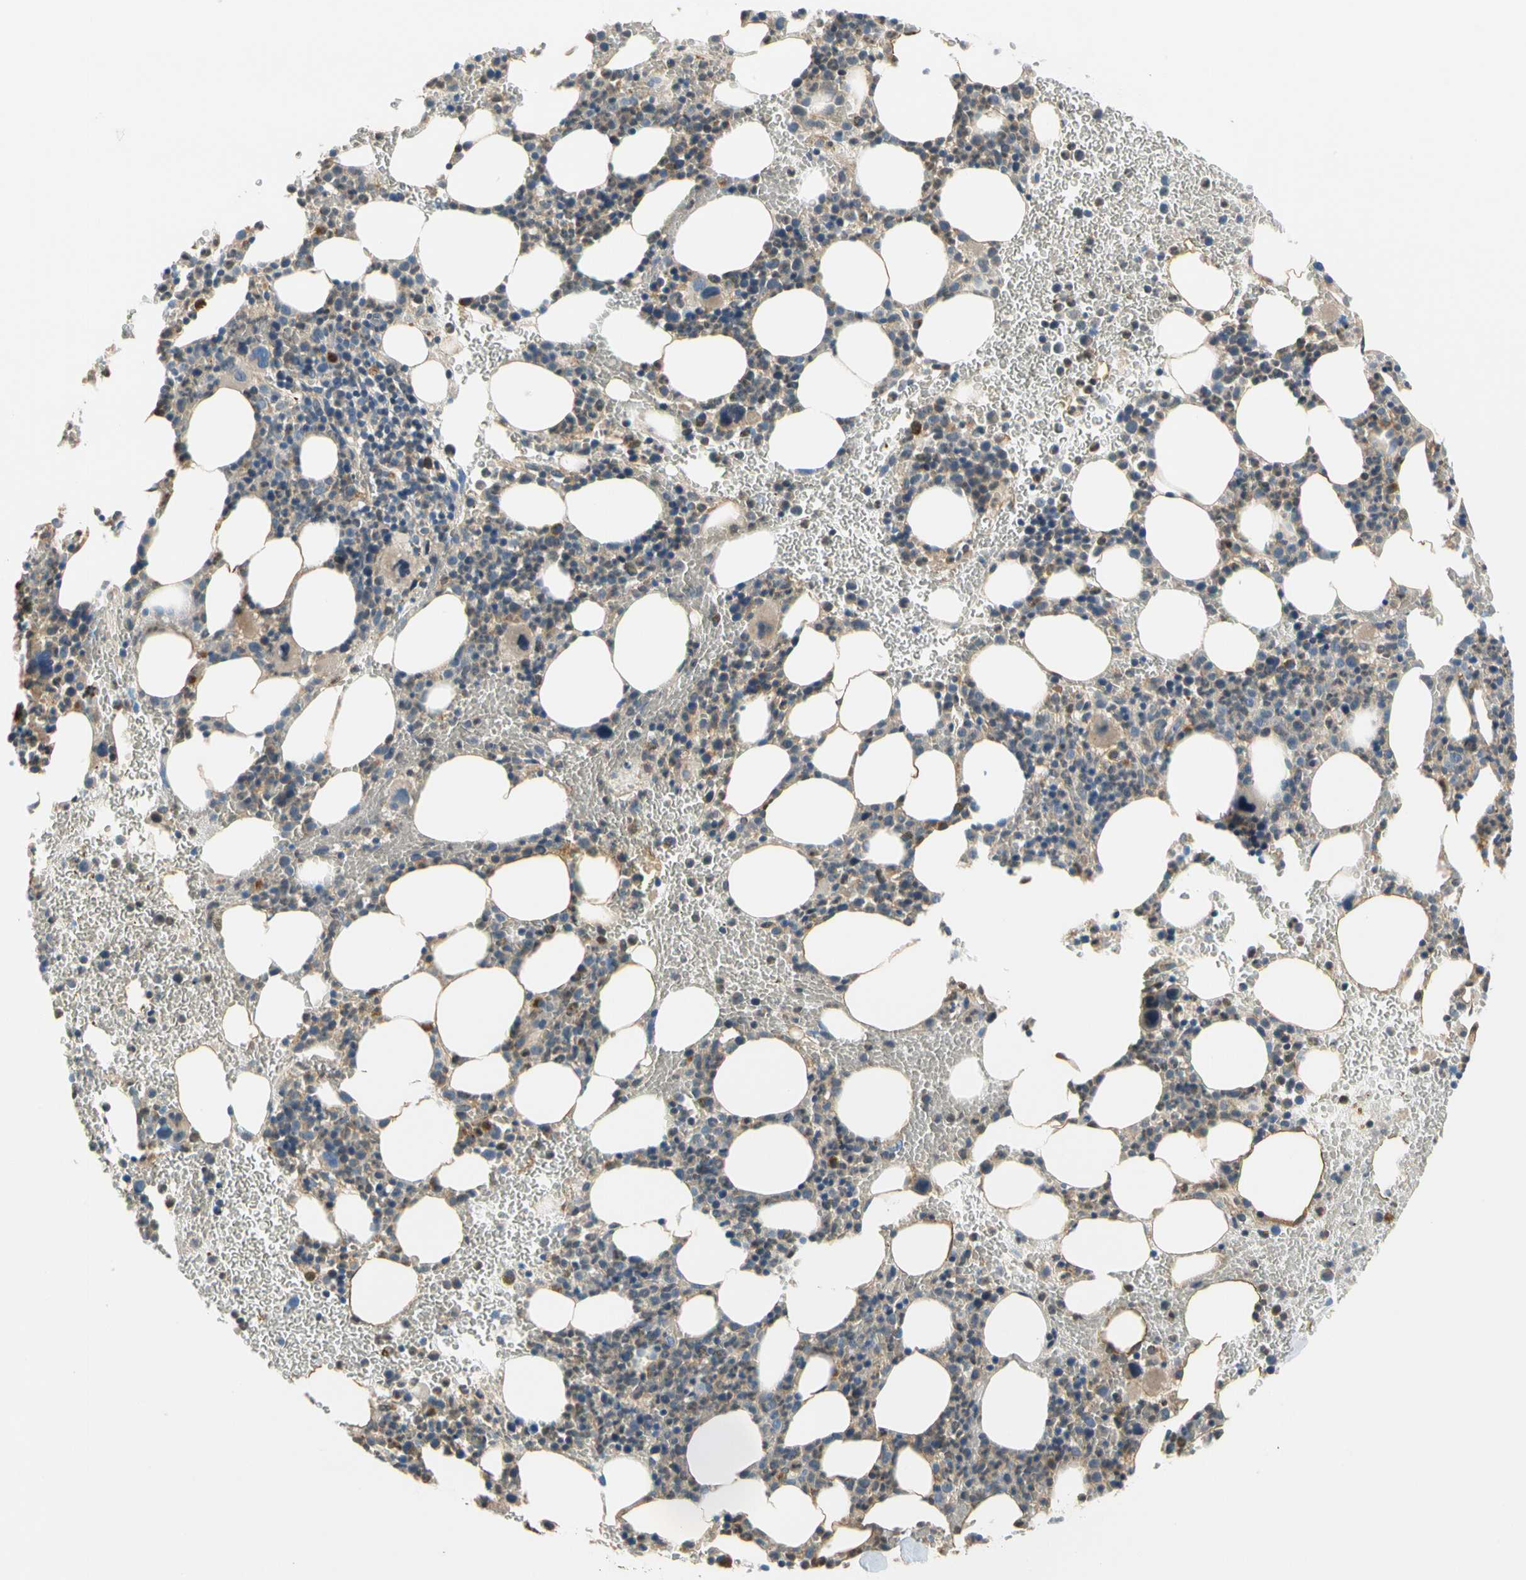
{"staining": {"intensity": "moderate", "quantity": "<25%", "location": "cytoplasmic/membranous"}, "tissue": "bone marrow", "cell_type": "Hematopoietic cells", "image_type": "normal", "snomed": [{"axis": "morphology", "description": "Normal tissue, NOS"}, {"axis": "morphology", "description": "Inflammation, NOS"}, {"axis": "topography", "description": "Bone marrow"}], "caption": "Immunohistochemical staining of normal bone marrow exhibits low levels of moderate cytoplasmic/membranous positivity in about <25% of hematopoietic cells. (IHC, brightfield microscopy, high magnification).", "gene": "GPSM2", "patient": {"sex": "female", "age": 54}}